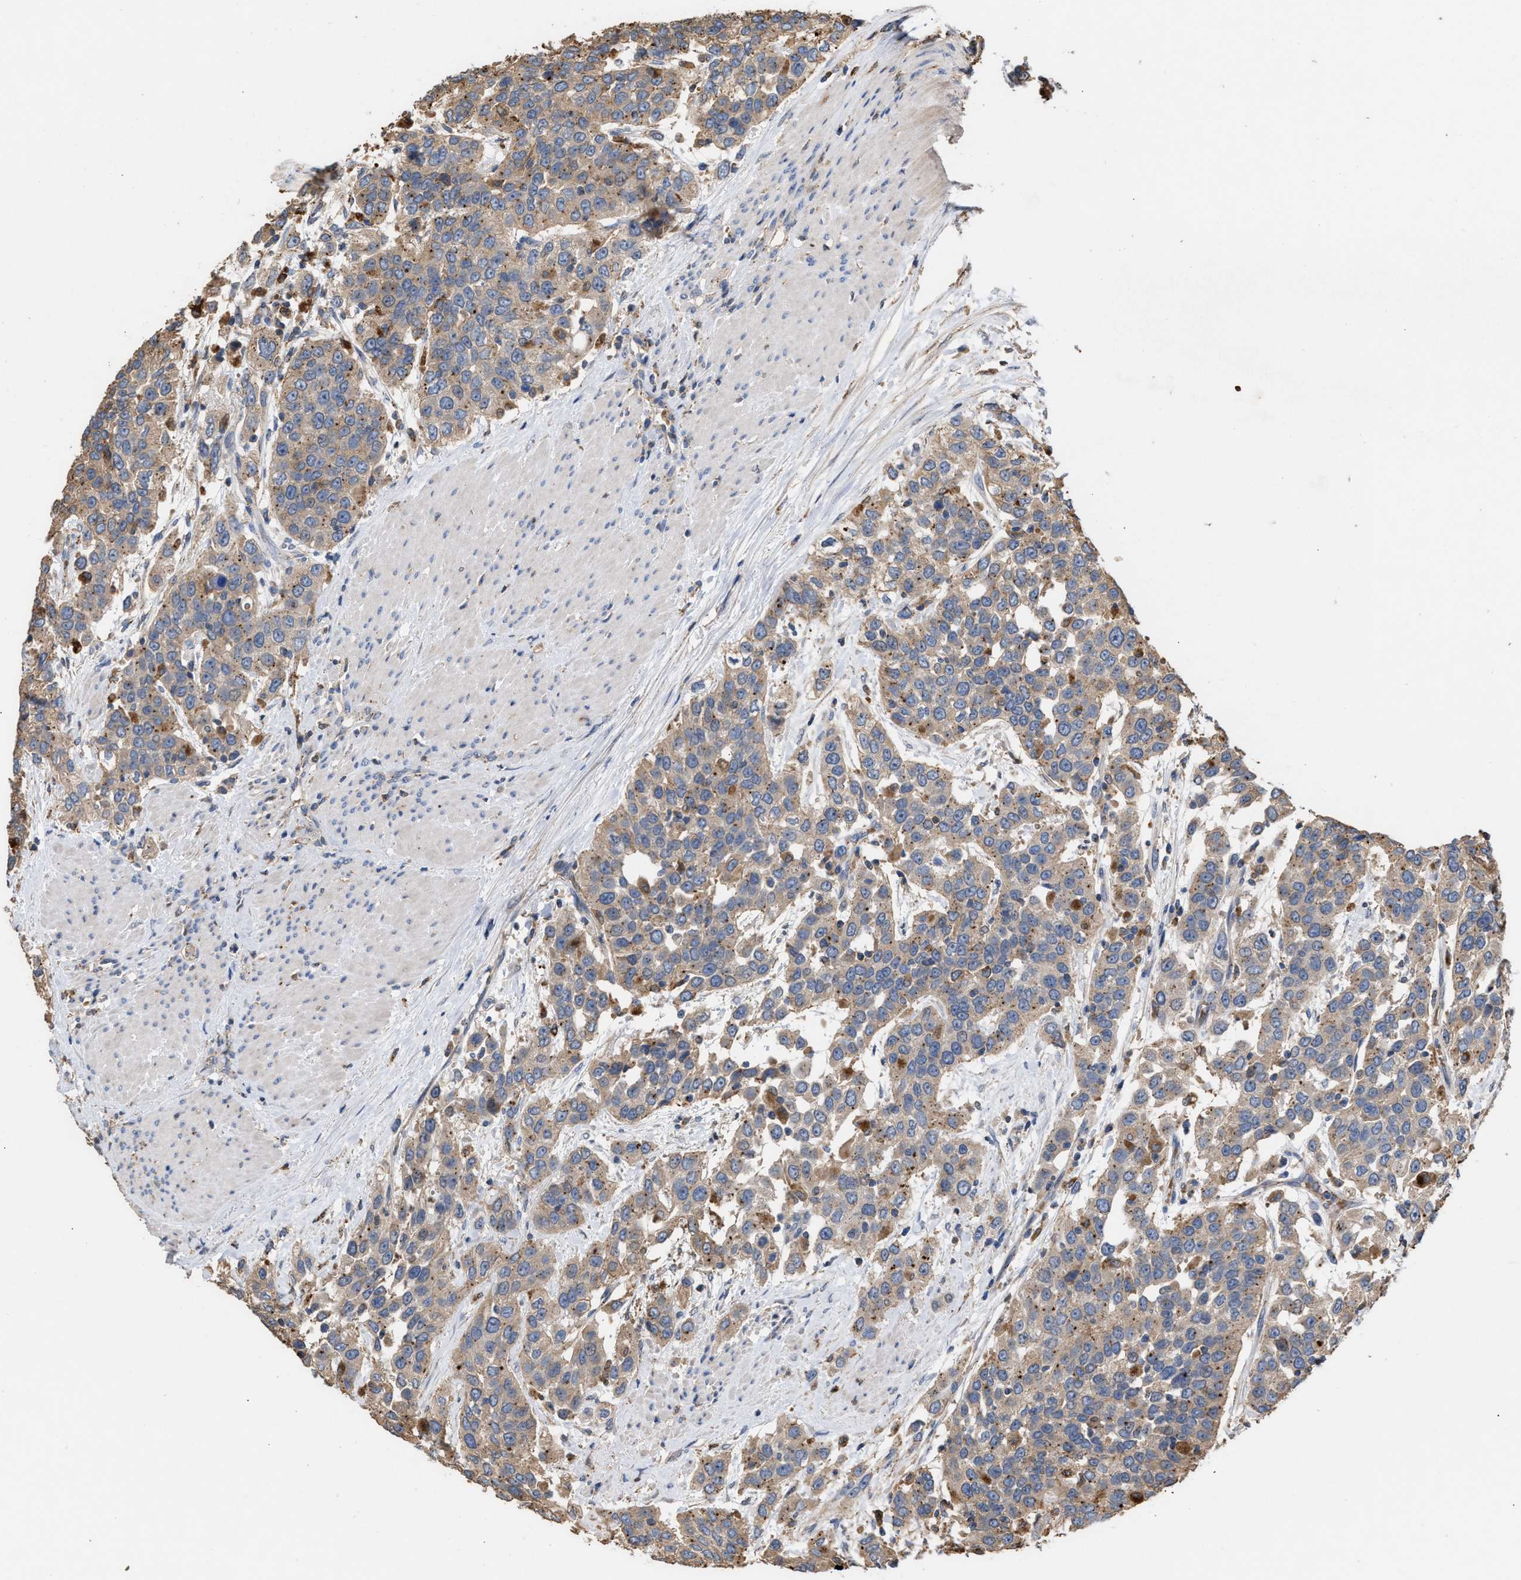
{"staining": {"intensity": "weak", "quantity": ">75%", "location": "cytoplasmic/membranous"}, "tissue": "urothelial cancer", "cell_type": "Tumor cells", "image_type": "cancer", "snomed": [{"axis": "morphology", "description": "Urothelial carcinoma, High grade"}, {"axis": "topography", "description": "Urinary bladder"}], "caption": "Tumor cells display low levels of weak cytoplasmic/membranous positivity in about >75% of cells in human urothelial cancer.", "gene": "ELMO3", "patient": {"sex": "female", "age": 80}}